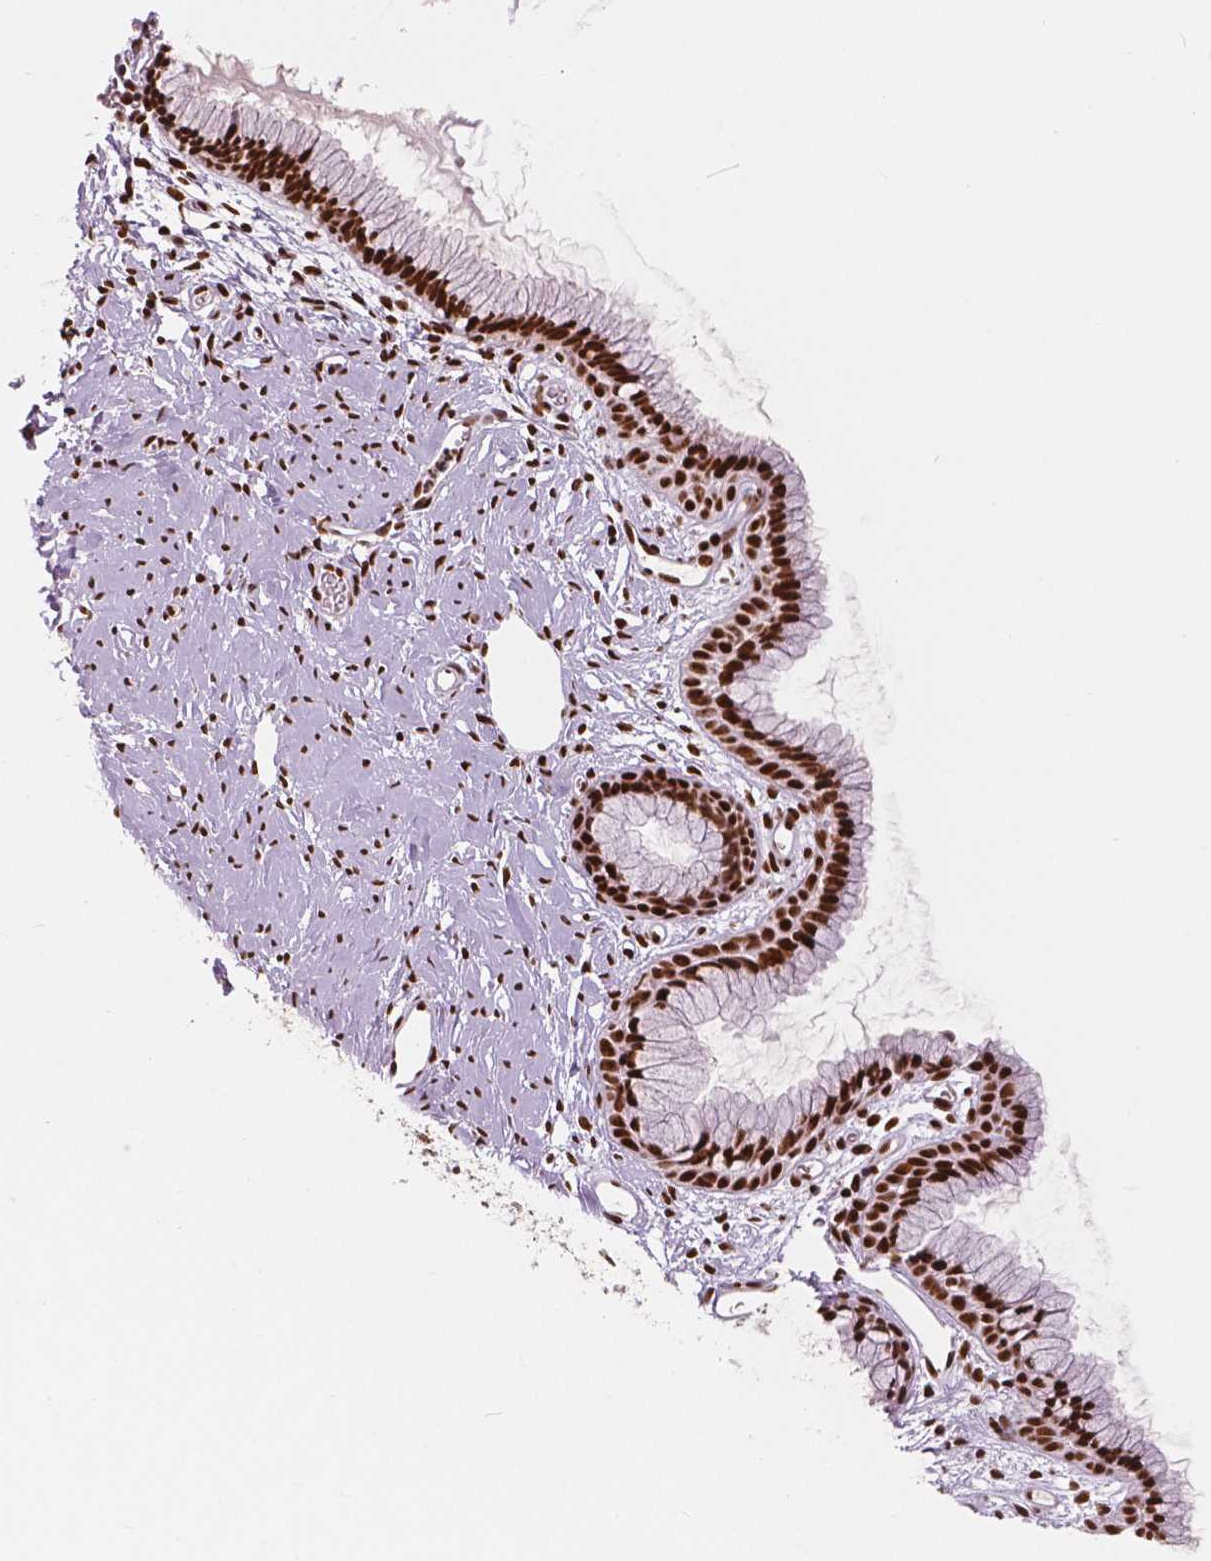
{"staining": {"intensity": "strong", "quantity": ">75%", "location": "nuclear"}, "tissue": "cervix", "cell_type": "Glandular cells", "image_type": "normal", "snomed": [{"axis": "morphology", "description": "Normal tissue, NOS"}, {"axis": "topography", "description": "Cervix"}], "caption": "Glandular cells display high levels of strong nuclear expression in approximately >75% of cells in normal cervix.", "gene": "BRD4", "patient": {"sex": "female", "age": 40}}